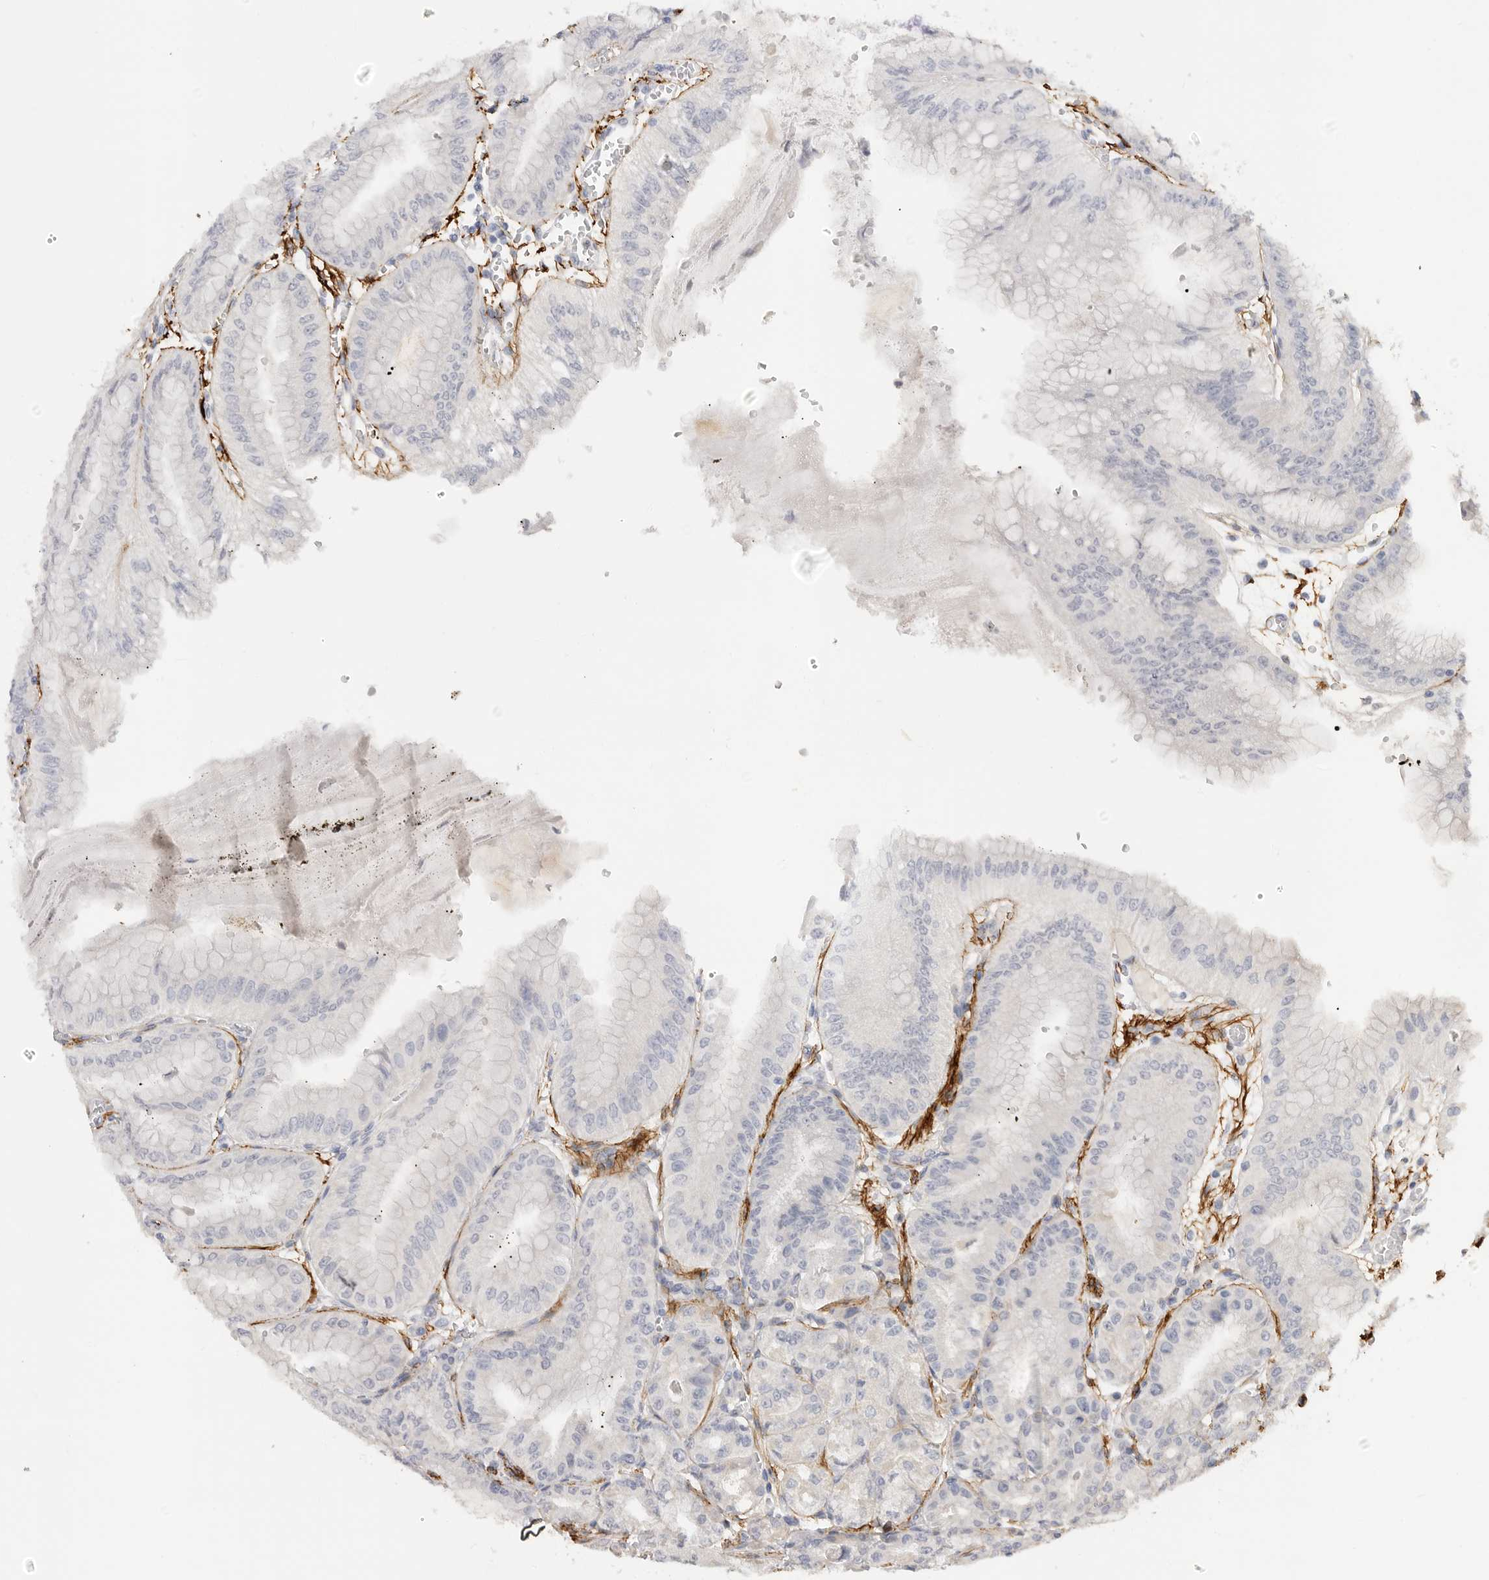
{"staining": {"intensity": "negative", "quantity": "none", "location": "none"}, "tissue": "stomach", "cell_type": "Glandular cells", "image_type": "normal", "snomed": [{"axis": "morphology", "description": "Normal tissue, NOS"}, {"axis": "topography", "description": "Stomach, lower"}], "caption": "DAB immunohistochemical staining of normal human stomach shows no significant expression in glandular cells. (DAB (3,3'-diaminobenzidine) immunohistochemistry, high magnification).", "gene": "FBN2", "patient": {"sex": "male", "age": 71}}